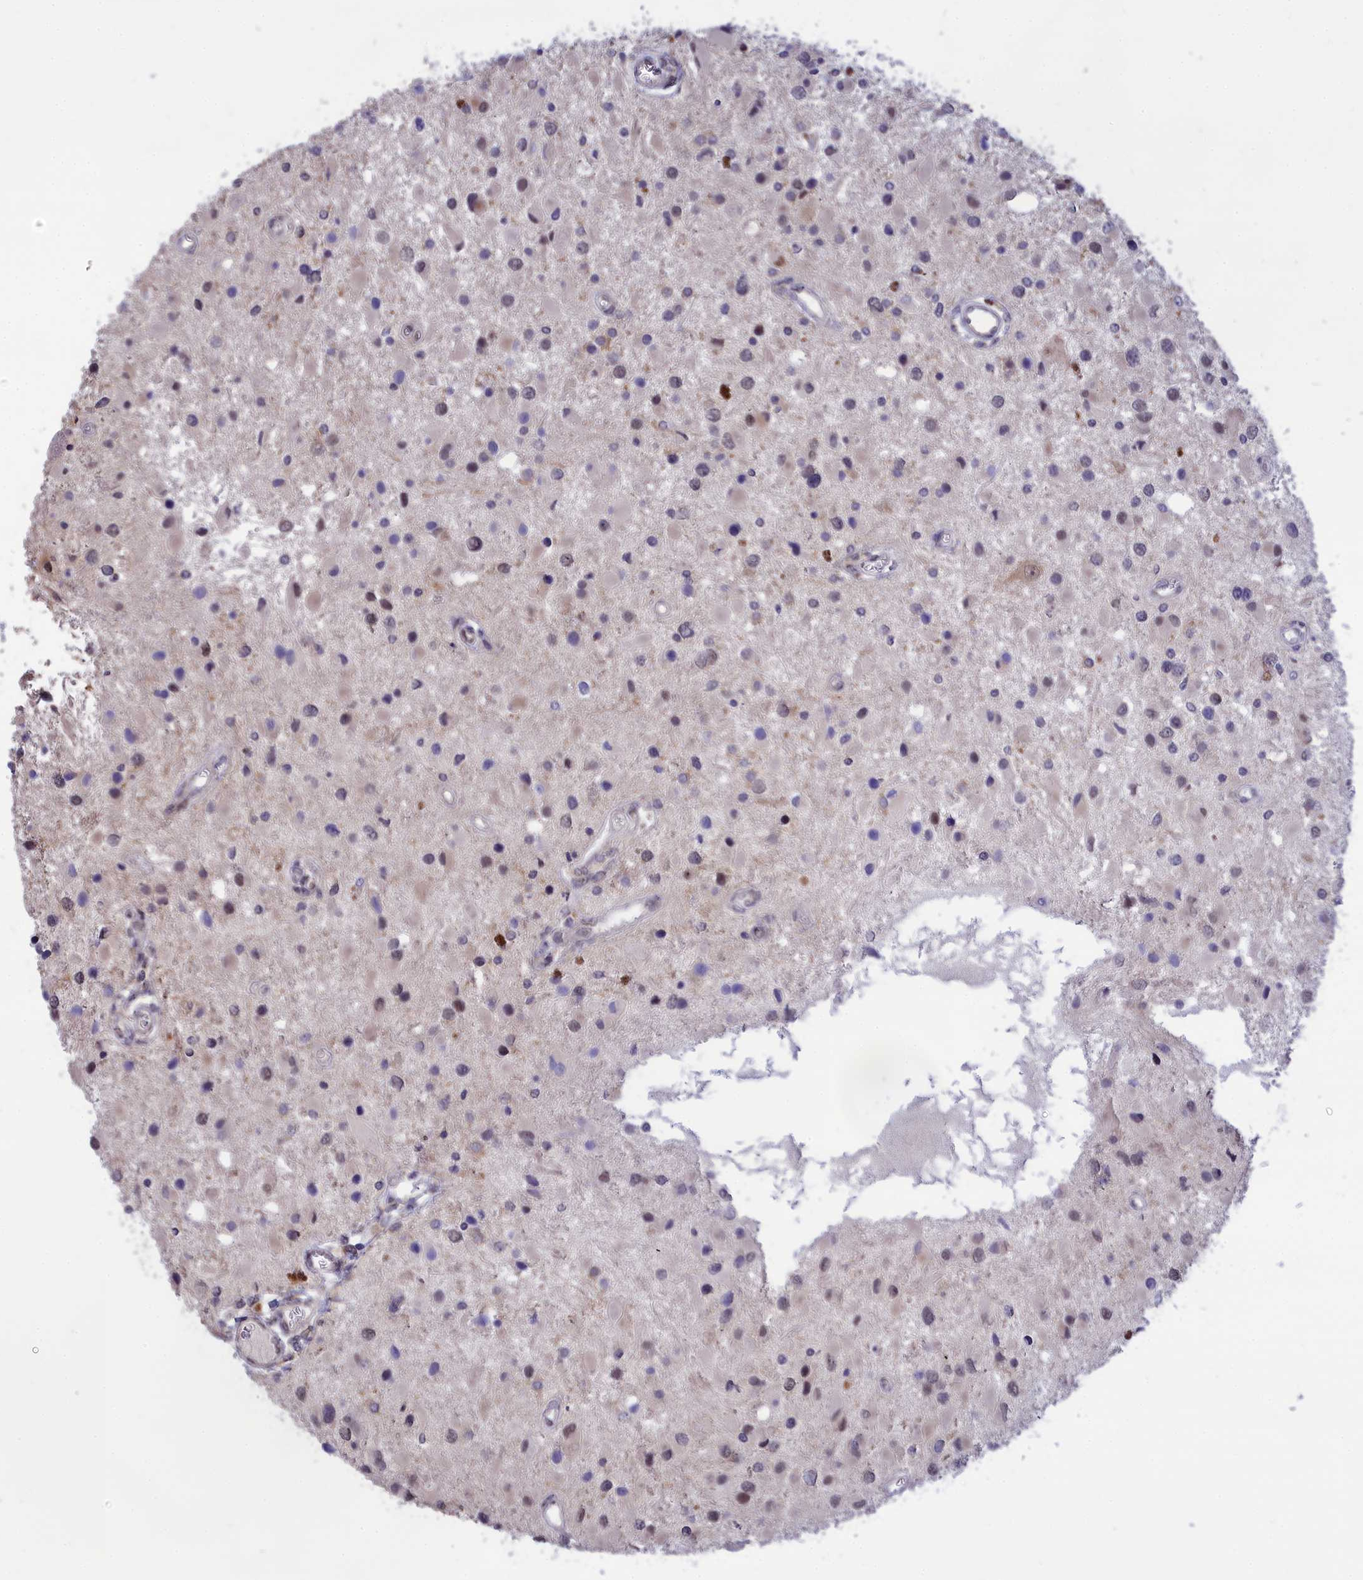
{"staining": {"intensity": "moderate", "quantity": "<25%", "location": "nuclear"}, "tissue": "glioma", "cell_type": "Tumor cells", "image_type": "cancer", "snomed": [{"axis": "morphology", "description": "Glioma, malignant, High grade"}, {"axis": "topography", "description": "Brain"}], "caption": "Malignant glioma (high-grade) stained for a protein displays moderate nuclear positivity in tumor cells.", "gene": "KCTD14", "patient": {"sex": "male", "age": 53}}